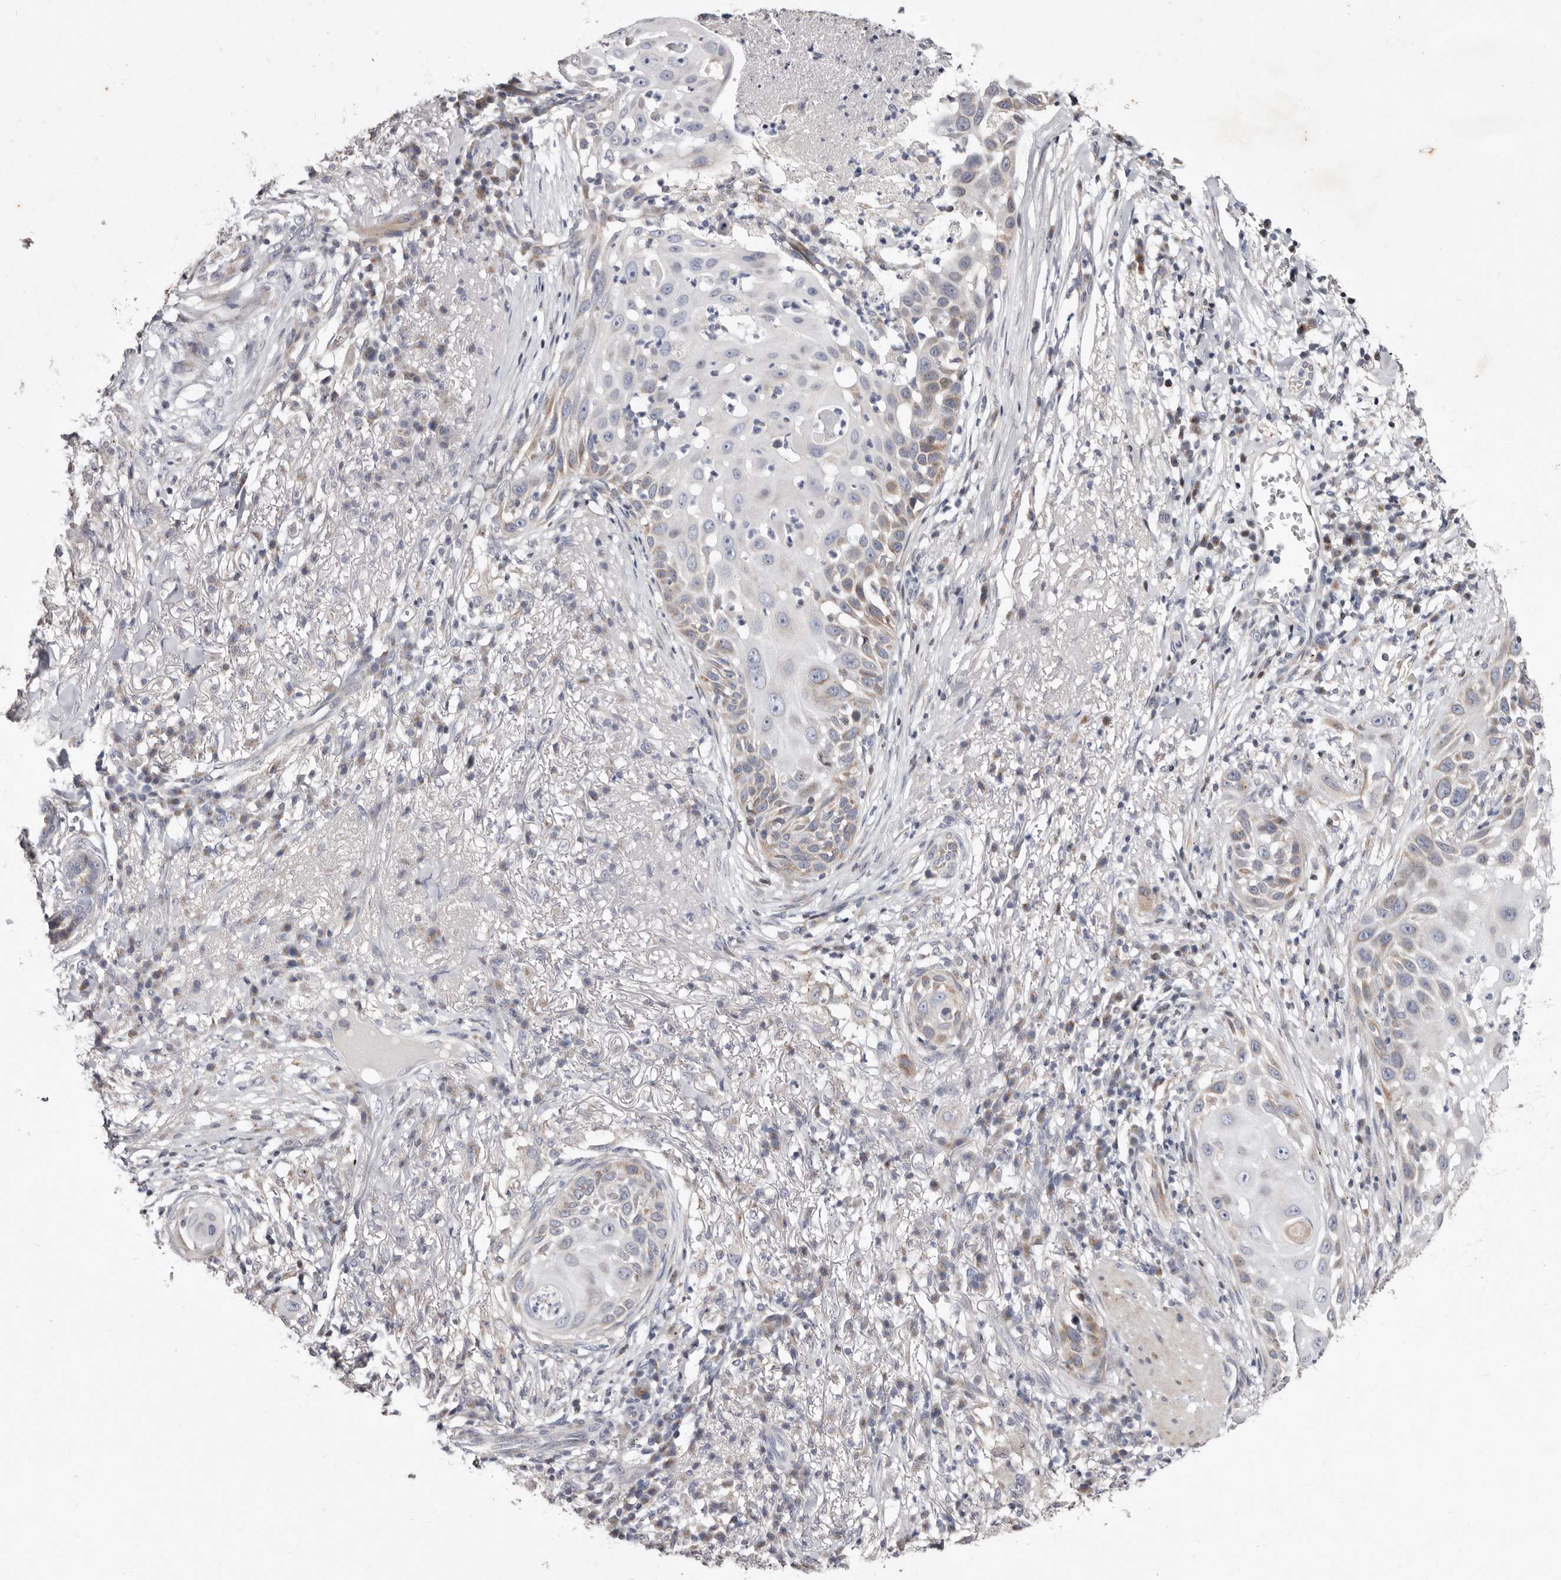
{"staining": {"intensity": "moderate", "quantity": "<25%", "location": "cytoplasmic/membranous"}, "tissue": "skin cancer", "cell_type": "Tumor cells", "image_type": "cancer", "snomed": [{"axis": "morphology", "description": "Squamous cell carcinoma, NOS"}, {"axis": "topography", "description": "Skin"}], "caption": "Immunohistochemistry staining of squamous cell carcinoma (skin), which reveals low levels of moderate cytoplasmic/membranous expression in about <25% of tumor cells indicating moderate cytoplasmic/membranous protein expression. The staining was performed using DAB (3,3'-diaminobenzidine) (brown) for protein detection and nuclei were counterstained in hematoxylin (blue).", "gene": "TIMM17B", "patient": {"sex": "female", "age": 44}}